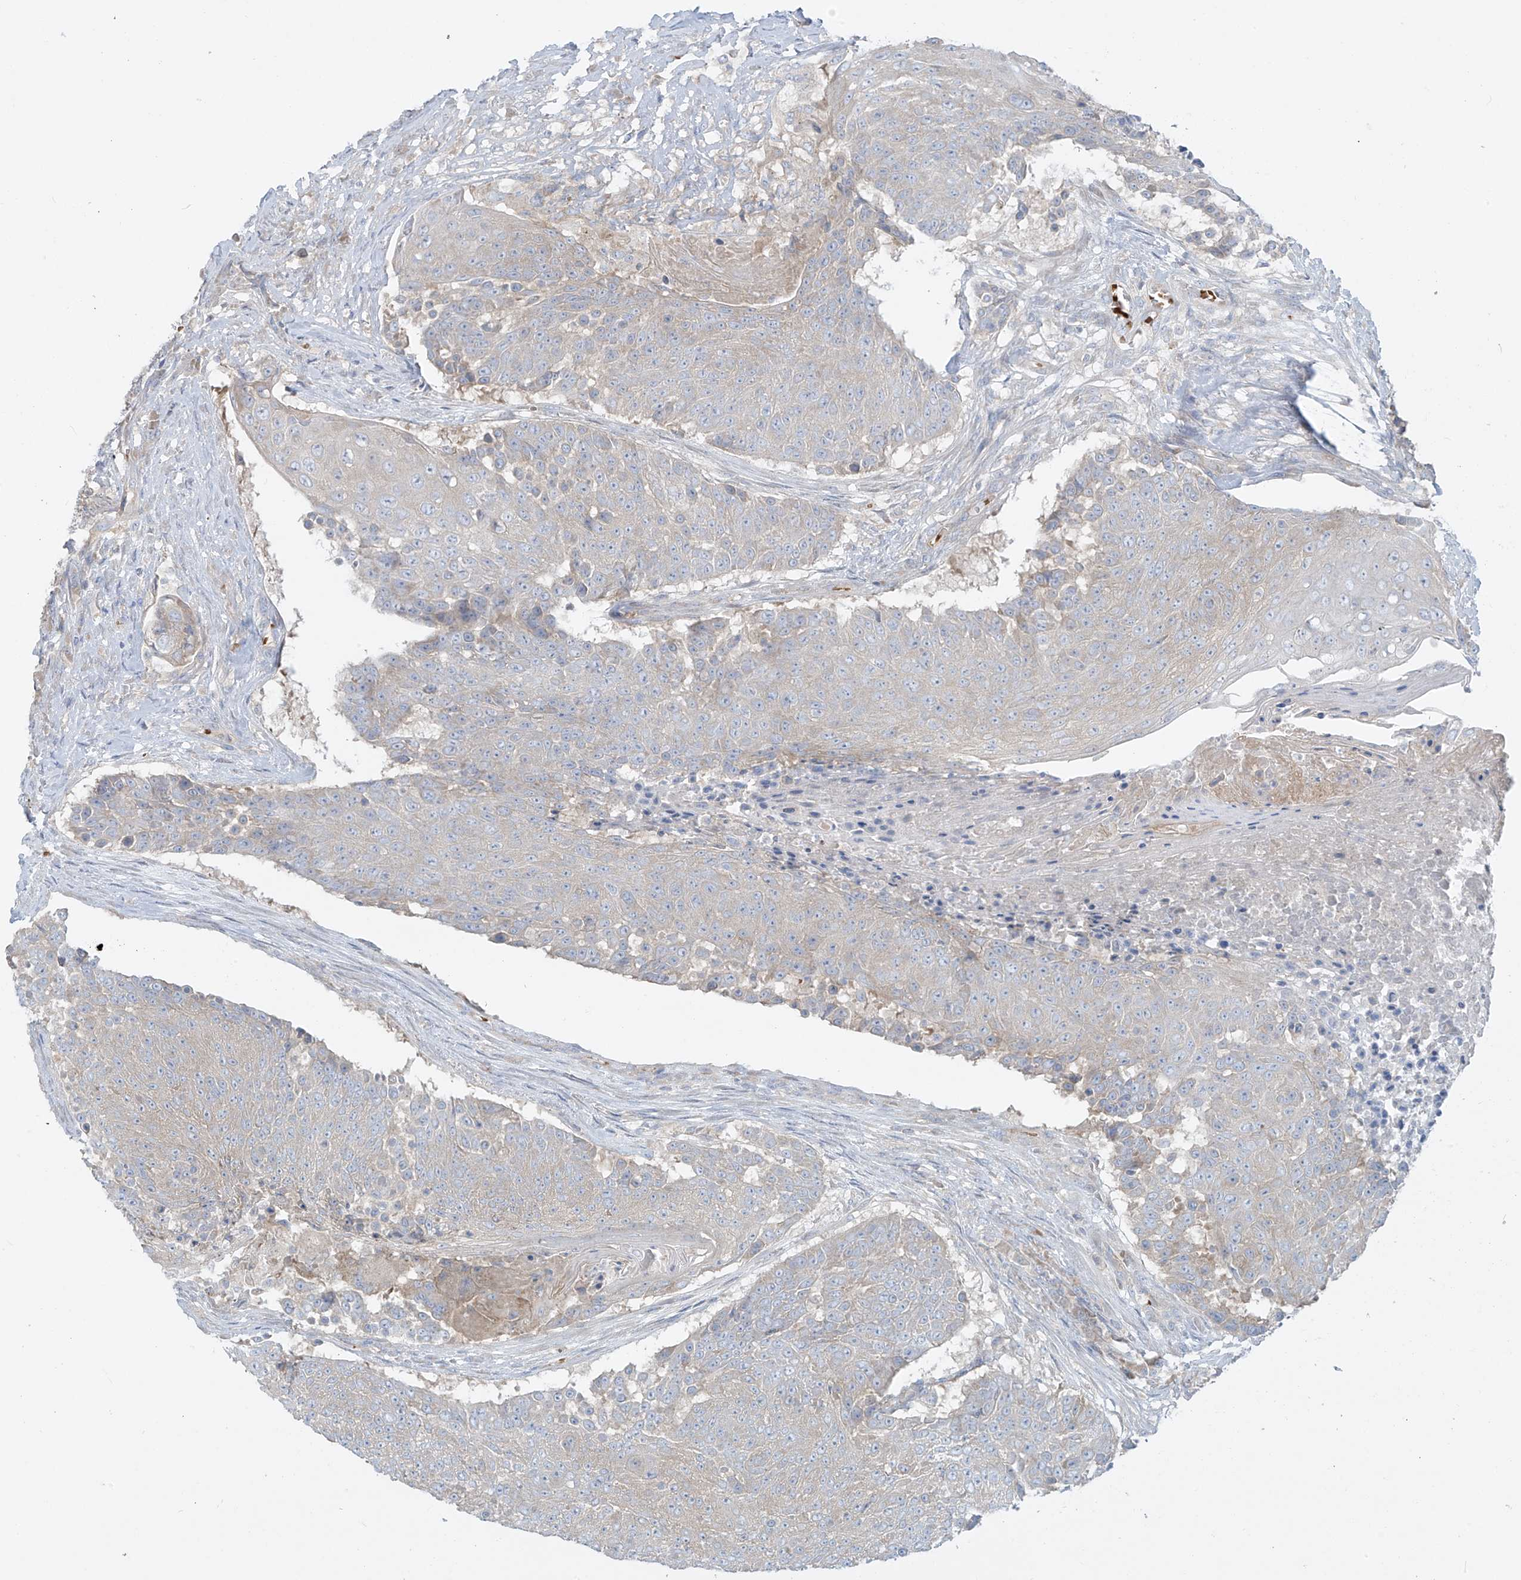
{"staining": {"intensity": "negative", "quantity": "none", "location": "none"}, "tissue": "urothelial cancer", "cell_type": "Tumor cells", "image_type": "cancer", "snomed": [{"axis": "morphology", "description": "Urothelial carcinoma, High grade"}, {"axis": "topography", "description": "Urinary bladder"}], "caption": "A high-resolution histopathology image shows immunohistochemistry (IHC) staining of urothelial cancer, which exhibits no significant expression in tumor cells. (DAB IHC visualized using brightfield microscopy, high magnification).", "gene": "DGKQ", "patient": {"sex": "female", "age": 63}}